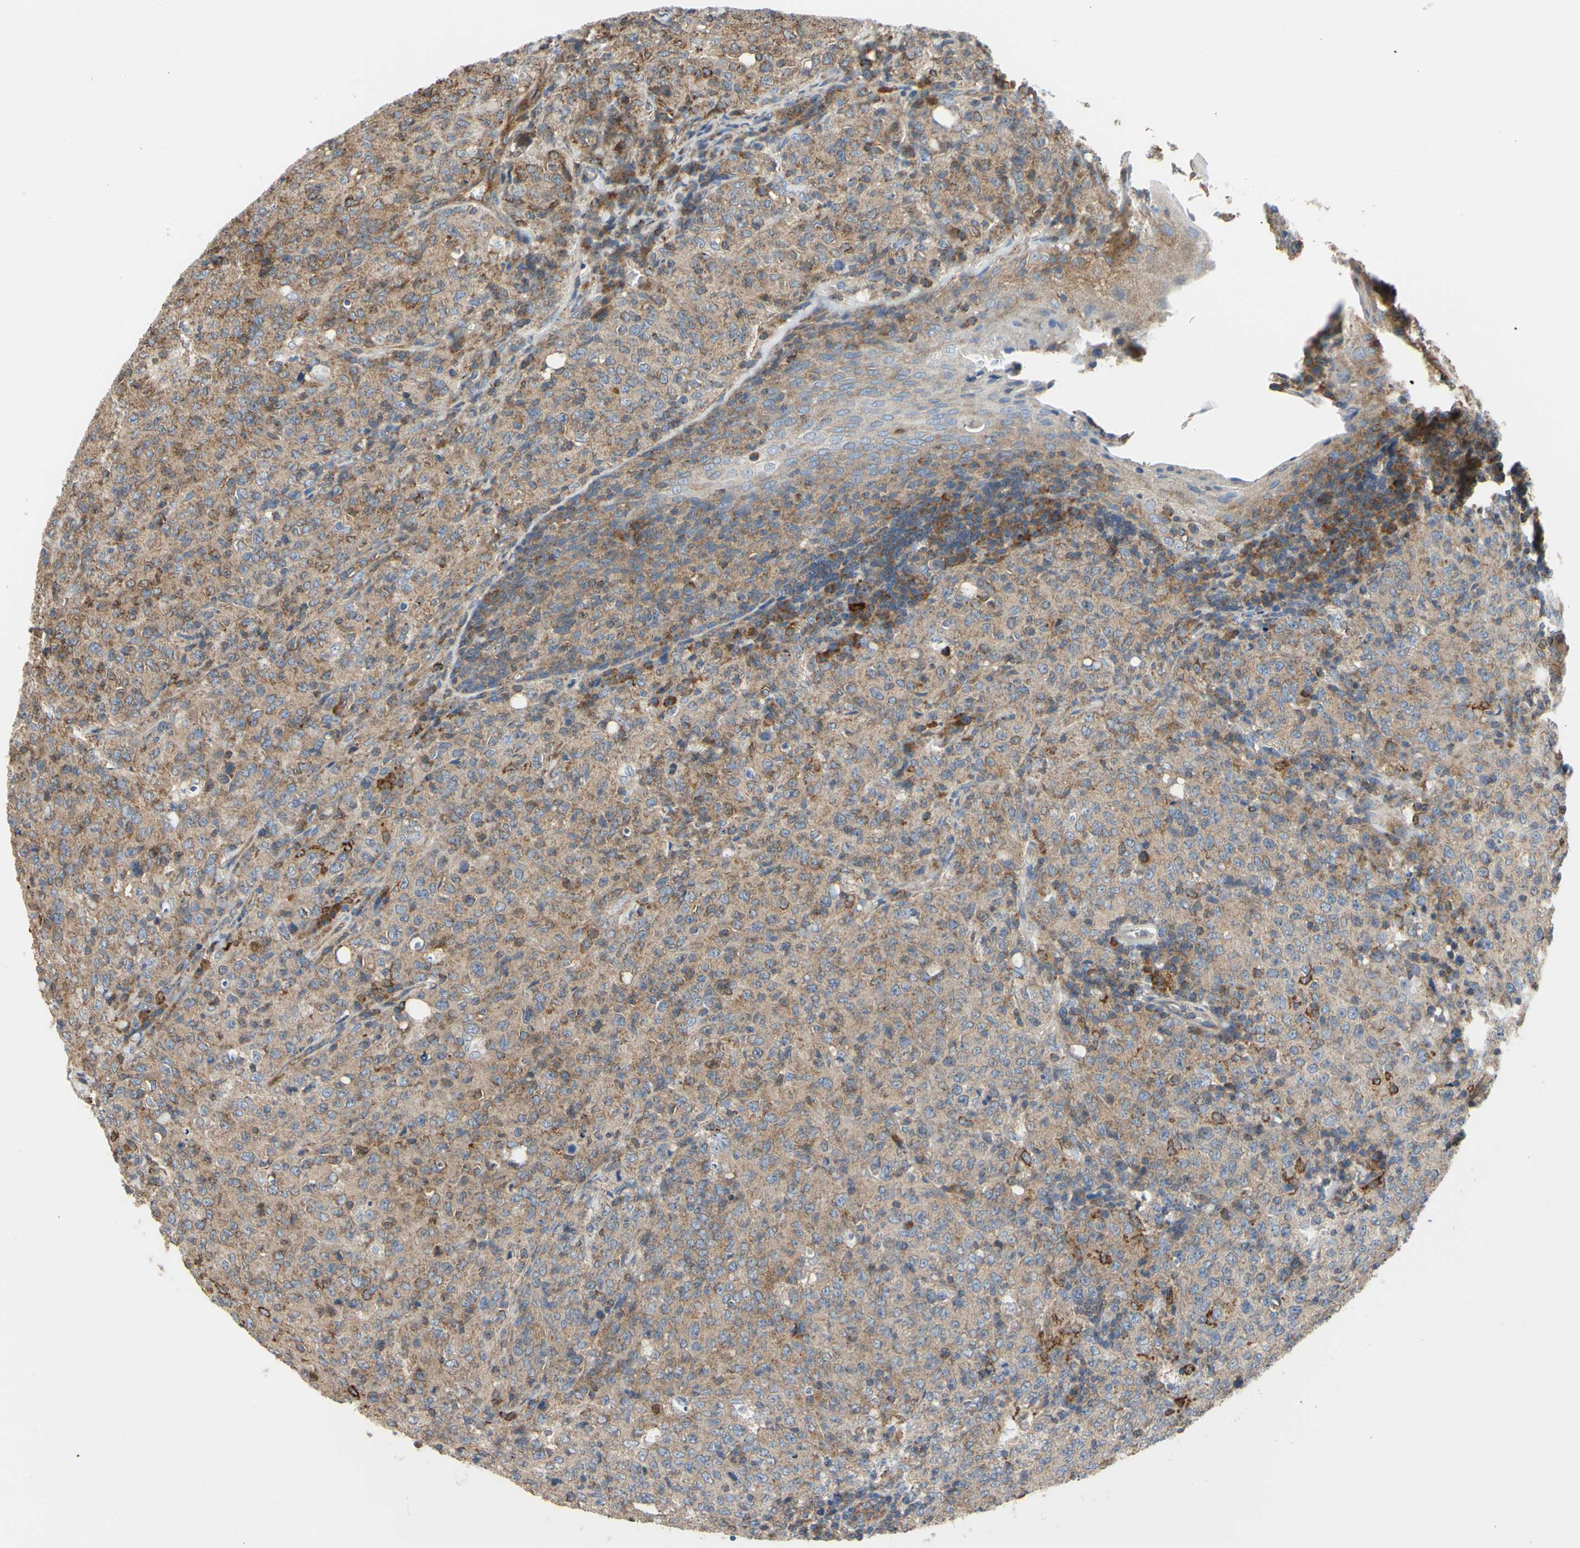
{"staining": {"intensity": "moderate", "quantity": ">75%", "location": "cytoplasmic/membranous"}, "tissue": "lymphoma", "cell_type": "Tumor cells", "image_type": "cancer", "snomed": [{"axis": "morphology", "description": "Malignant lymphoma, non-Hodgkin's type, High grade"}, {"axis": "topography", "description": "Tonsil"}], "caption": "IHC micrograph of high-grade malignant lymphoma, non-Hodgkin's type stained for a protein (brown), which displays medium levels of moderate cytoplasmic/membranous staining in about >75% of tumor cells.", "gene": "BECN1", "patient": {"sex": "female", "age": 36}}